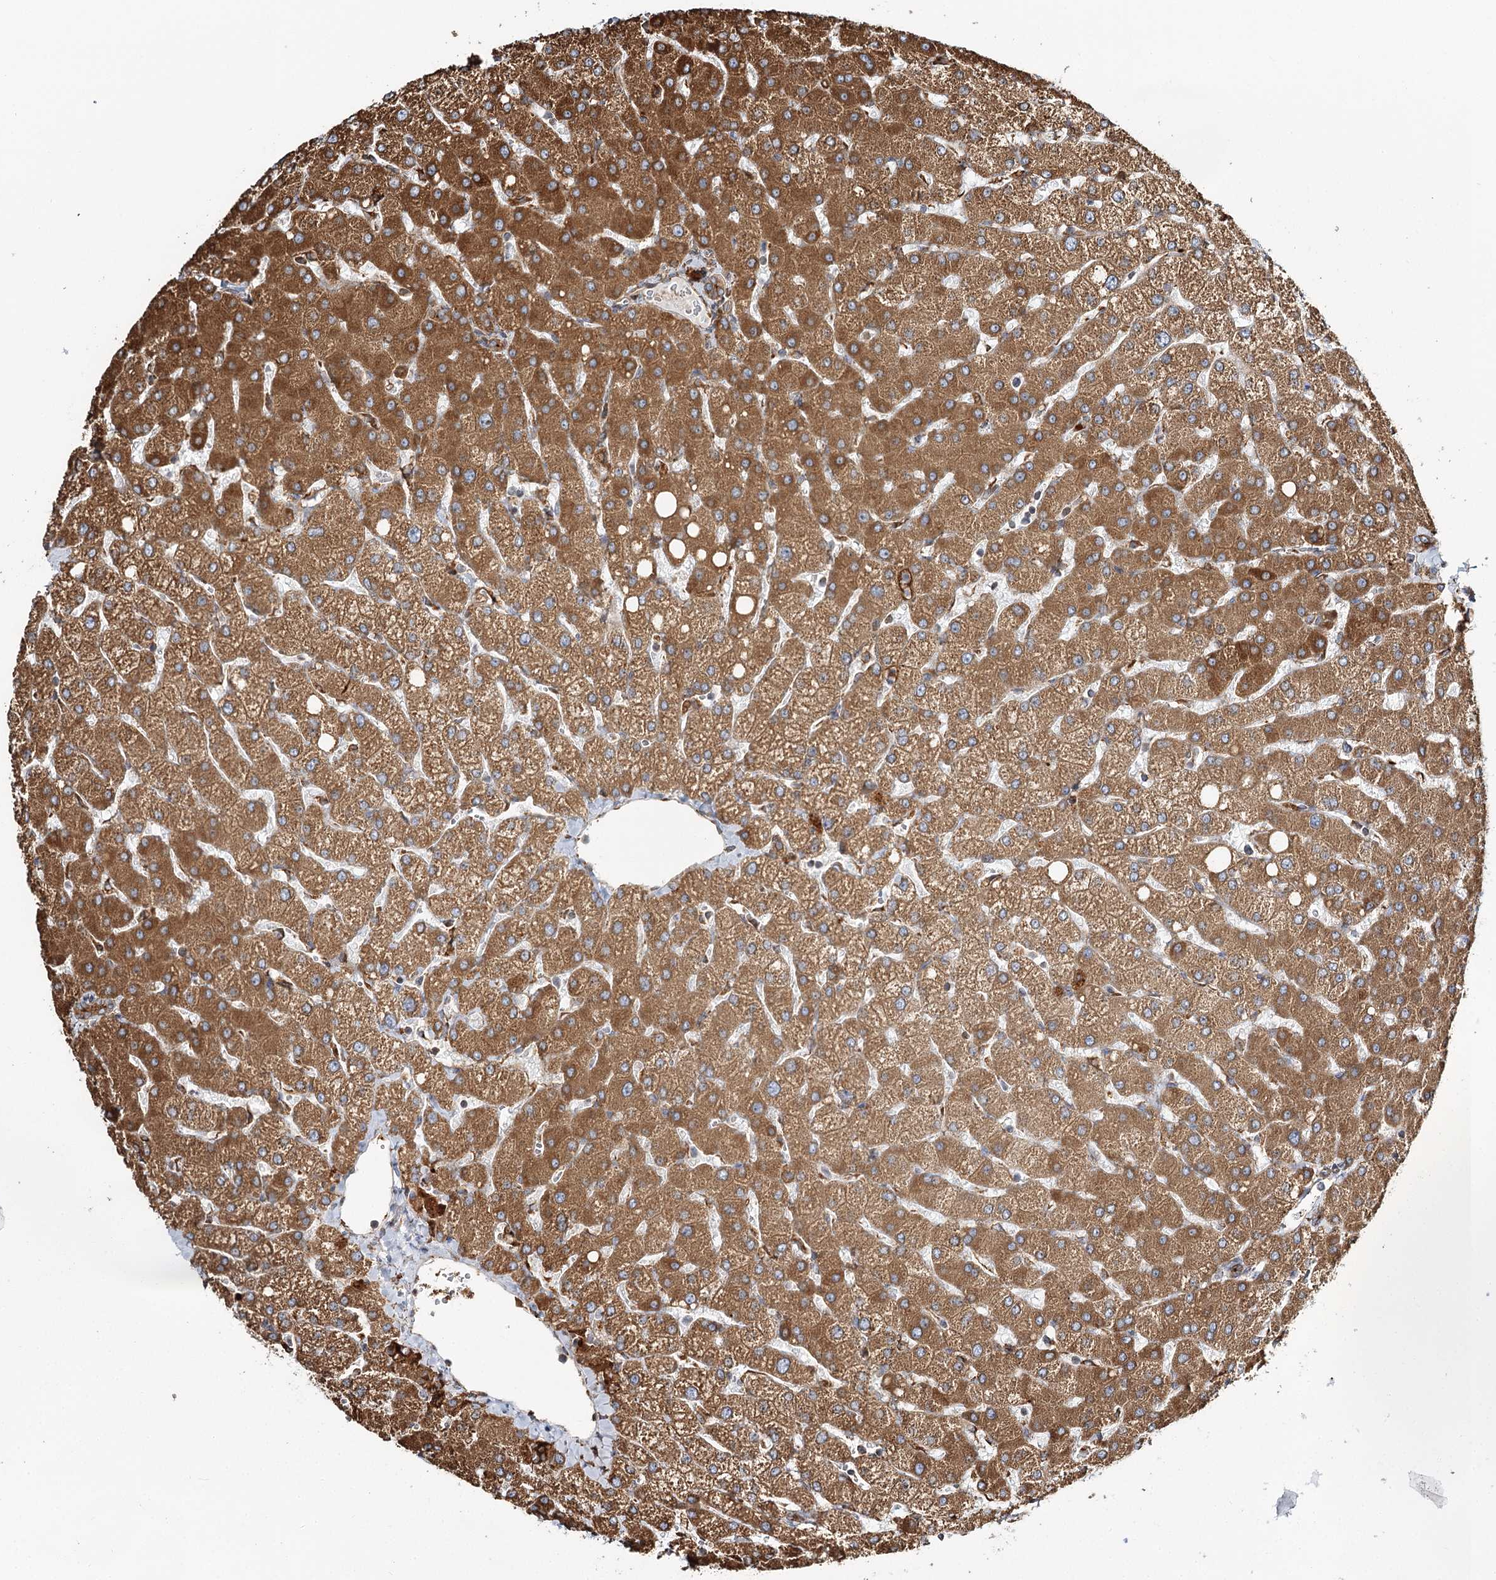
{"staining": {"intensity": "moderate", "quantity": ">75%", "location": "cytoplasmic/membranous"}, "tissue": "liver", "cell_type": "Cholangiocytes", "image_type": "normal", "snomed": [{"axis": "morphology", "description": "Normal tissue, NOS"}, {"axis": "topography", "description": "Liver"}], "caption": "Moderate cytoplasmic/membranous positivity for a protein is appreciated in approximately >75% of cholangiocytes of normal liver using immunohistochemistry (IHC).", "gene": "TAS1R1", "patient": {"sex": "female", "age": 54}}